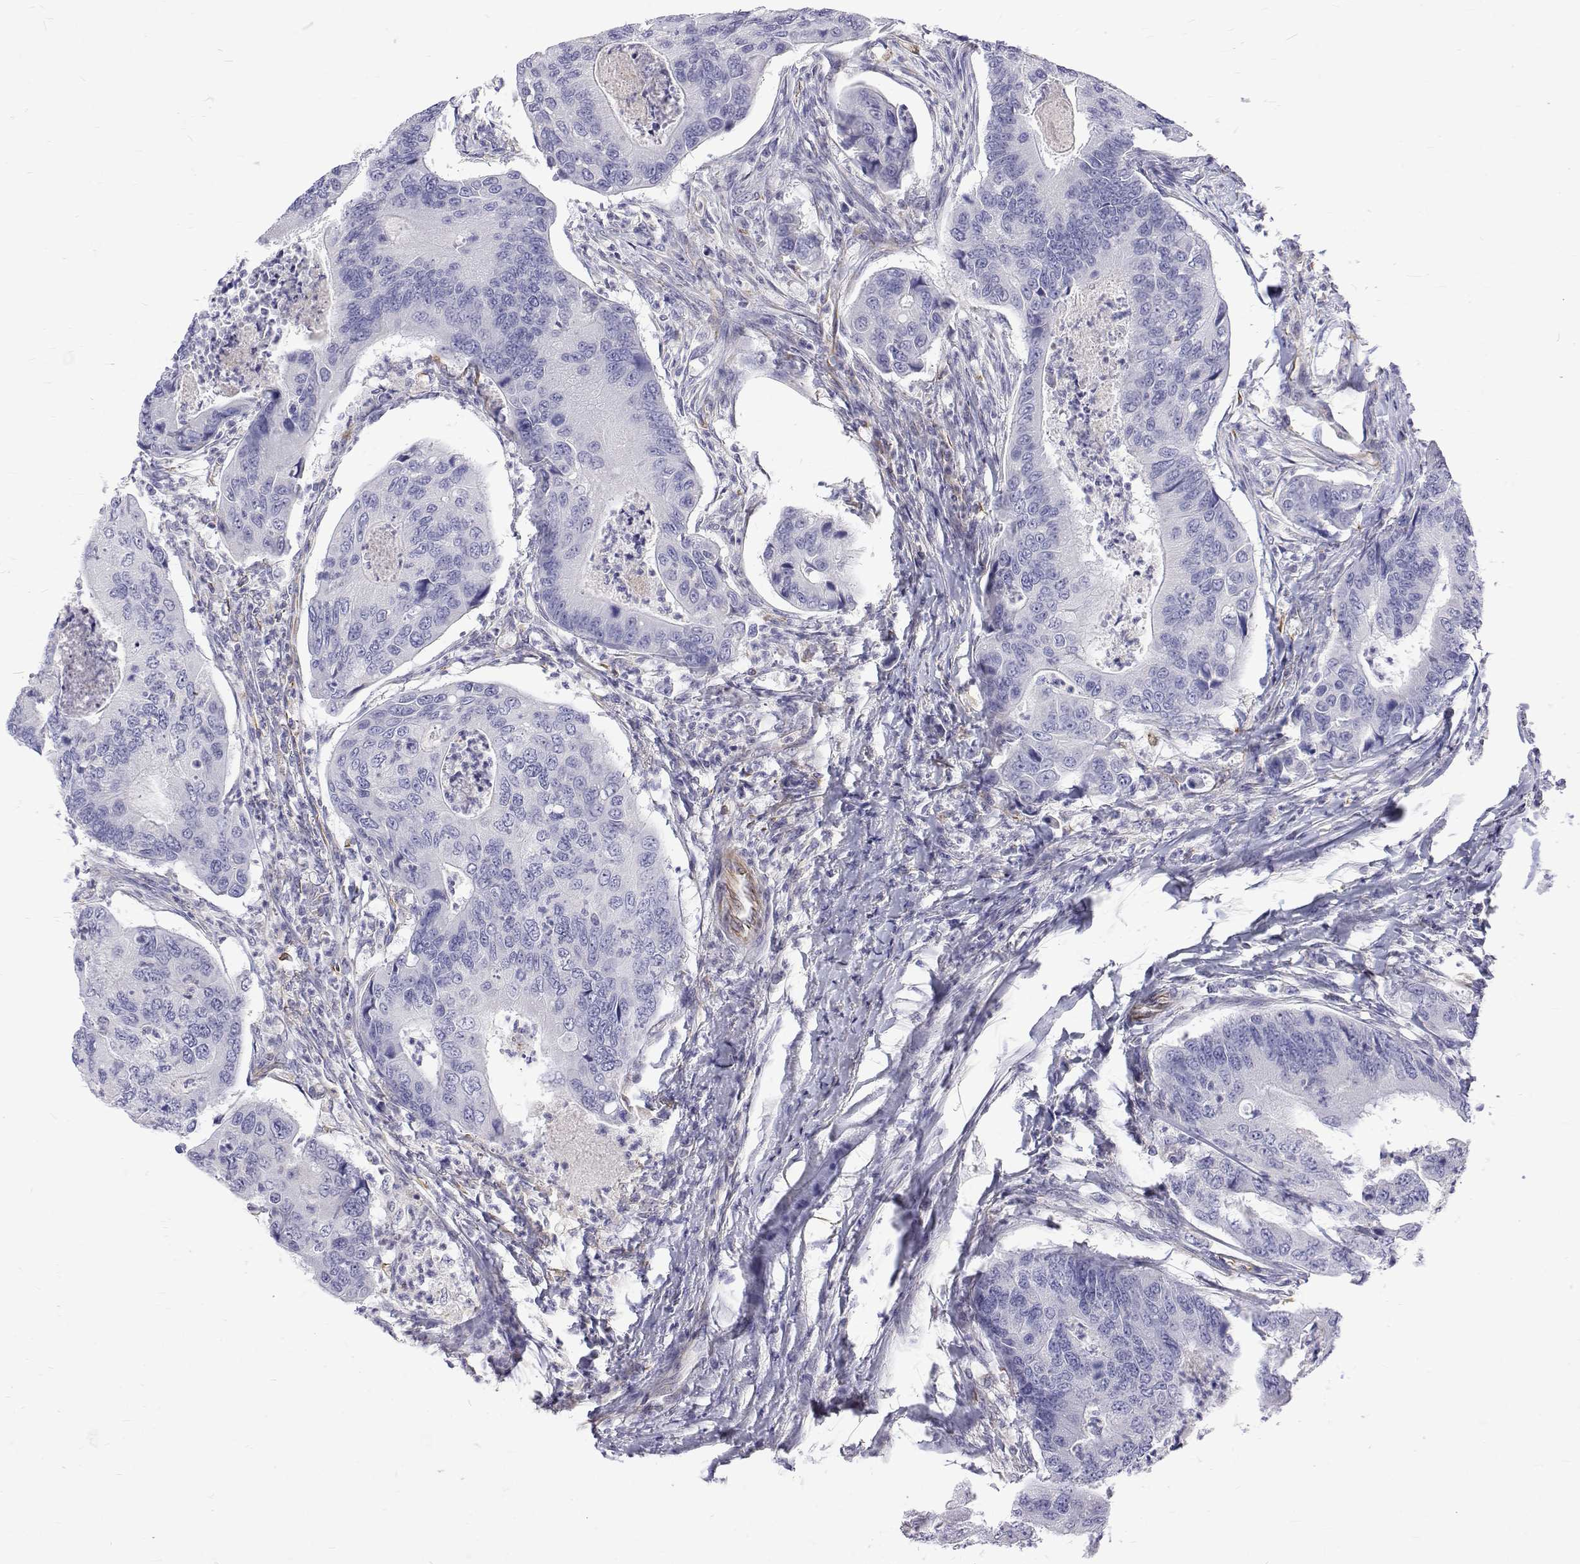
{"staining": {"intensity": "negative", "quantity": "none", "location": "none"}, "tissue": "colorectal cancer", "cell_type": "Tumor cells", "image_type": "cancer", "snomed": [{"axis": "morphology", "description": "Adenocarcinoma, NOS"}, {"axis": "topography", "description": "Colon"}], "caption": "Protein analysis of adenocarcinoma (colorectal) displays no significant positivity in tumor cells.", "gene": "OPRPN", "patient": {"sex": "female", "age": 67}}